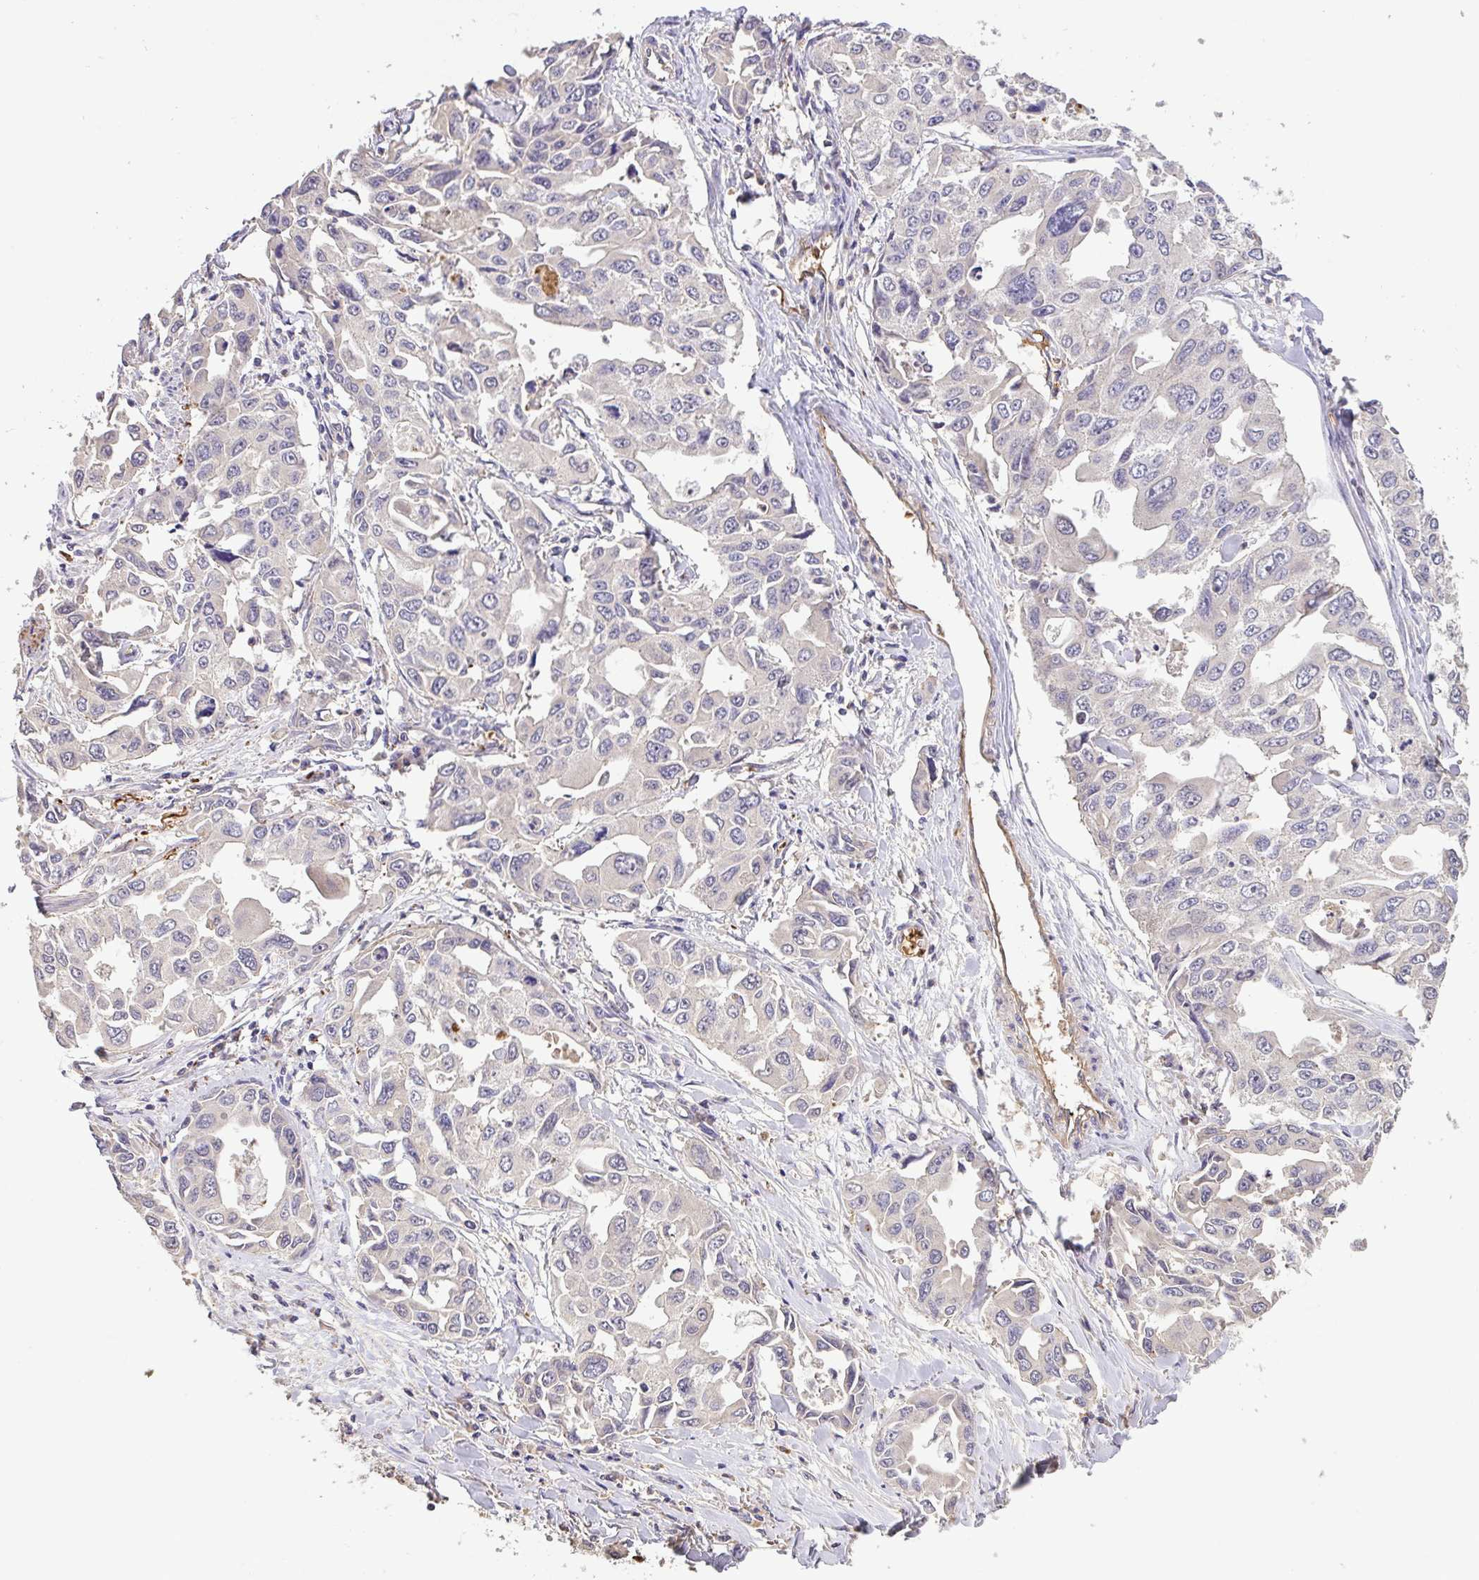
{"staining": {"intensity": "negative", "quantity": "none", "location": "none"}, "tissue": "lung cancer", "cell_type": "Tumor cells", "image_type": "cancer", "snomed": [{"axis": "morphology", "description": "Adenocarcinoma, NOS"}, {"axis": "topography", "description": "Lung"}], "caption": "Immunohistochemistry micrograph of human lung cancer (adenocarcinoma) stained for a protein (brown), which exhibits no positivity in tumor cells.", "gene": "C1QTNF9B", "patient": {"sex": "male", "age": 64}}